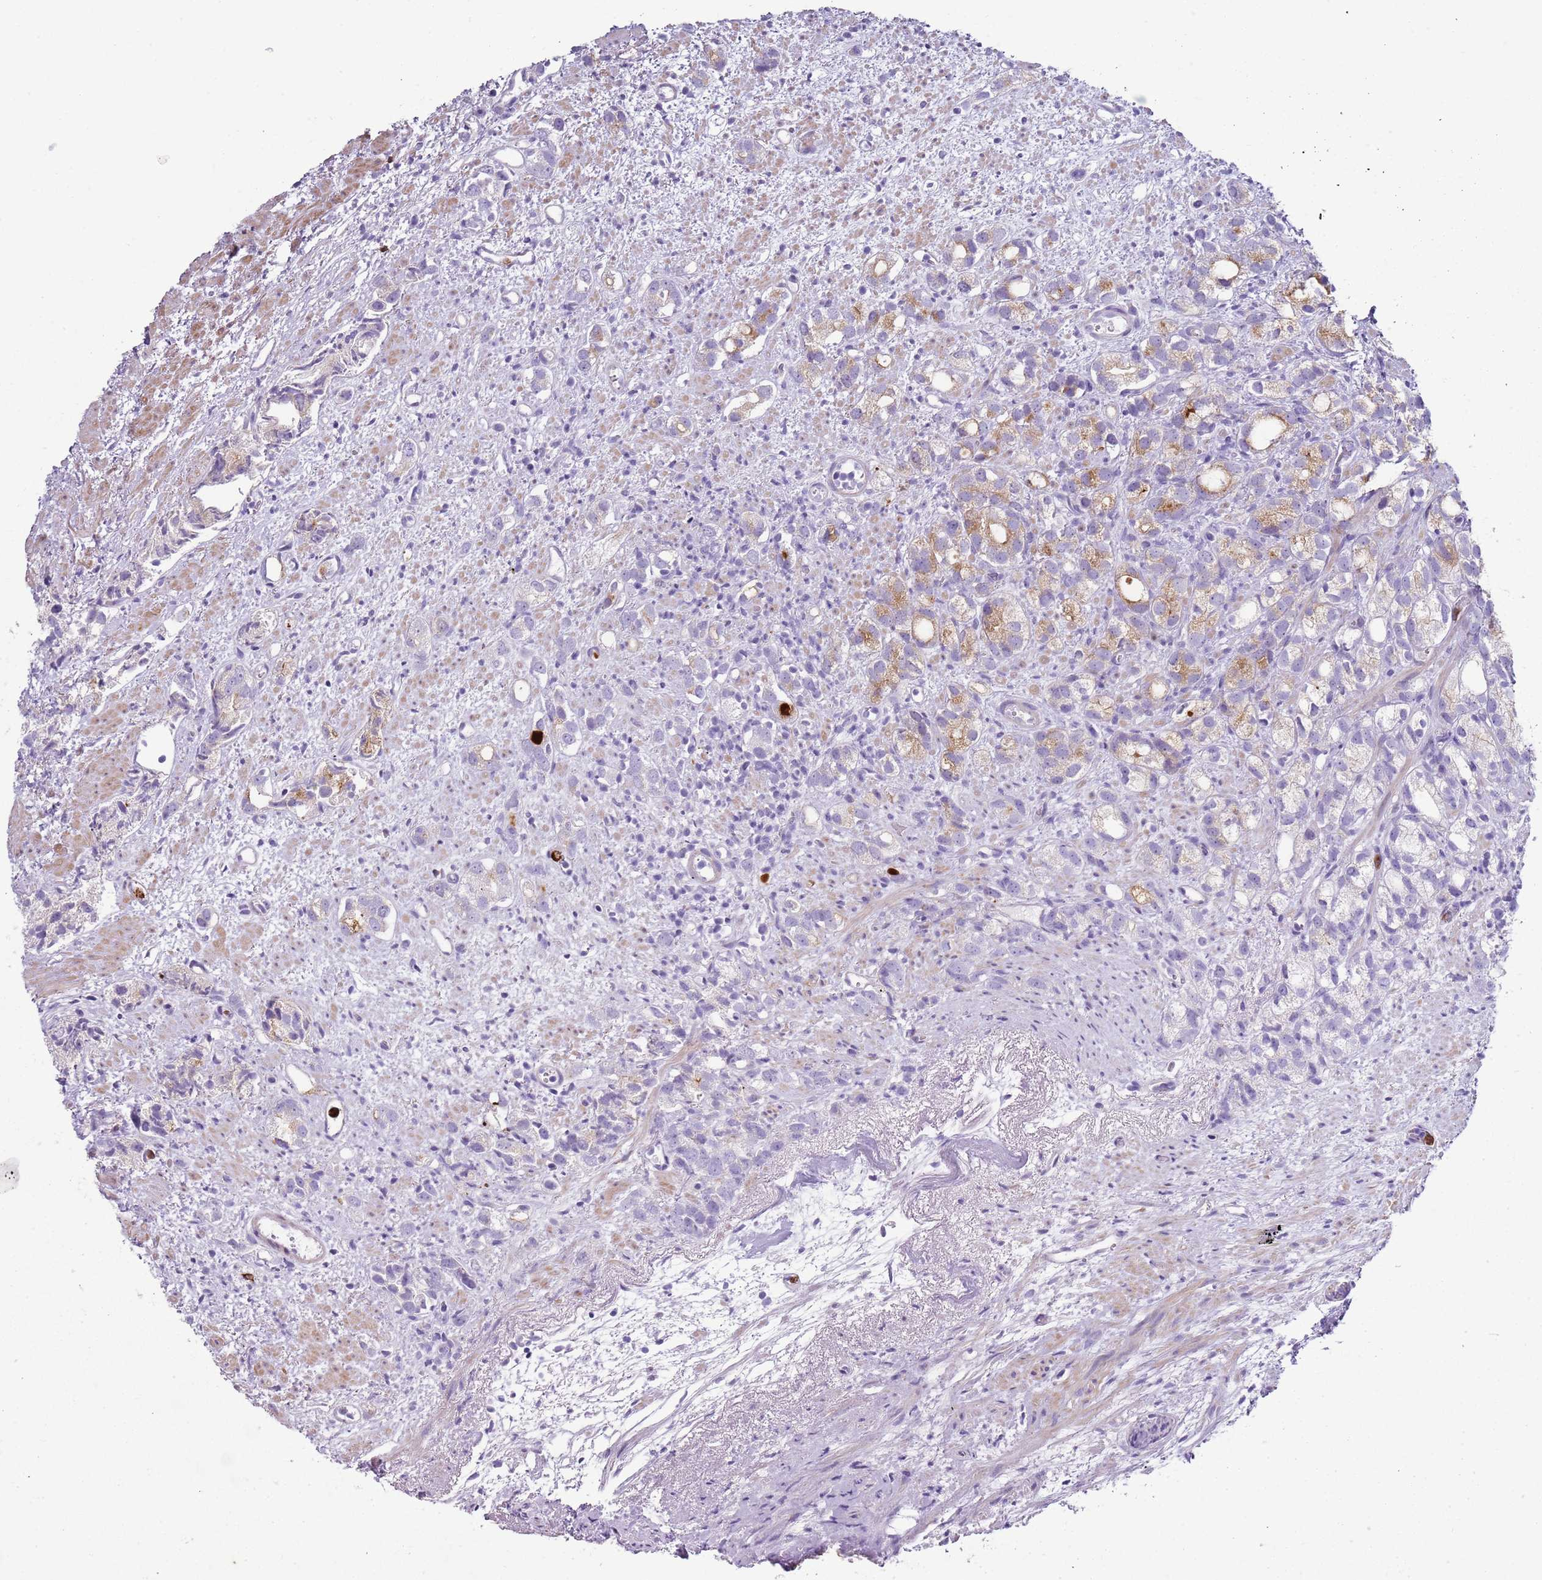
{"staining": {"intensity": "moderate", "quantity": "<25%", "location": "cytoplasmic/membranous"}, "tissue": "prostate cancer", "cell_type": "Tumor cells", "image_type": "cancer", "snomed": [{"axis": "morphology", "description": "Adenocarcinoma, High grade"}, {"axis": "topography", "description": "Prostate"}], "caption": "About <25% of tumor cells in human adenocarcinoma (high-grade) (prostate) show moderate cytoplasmic/membranous protein staining as visualized by brown immunohistochemical staining.", "gene": "CD177", "patient": {"sex": "male", "age": 82}}